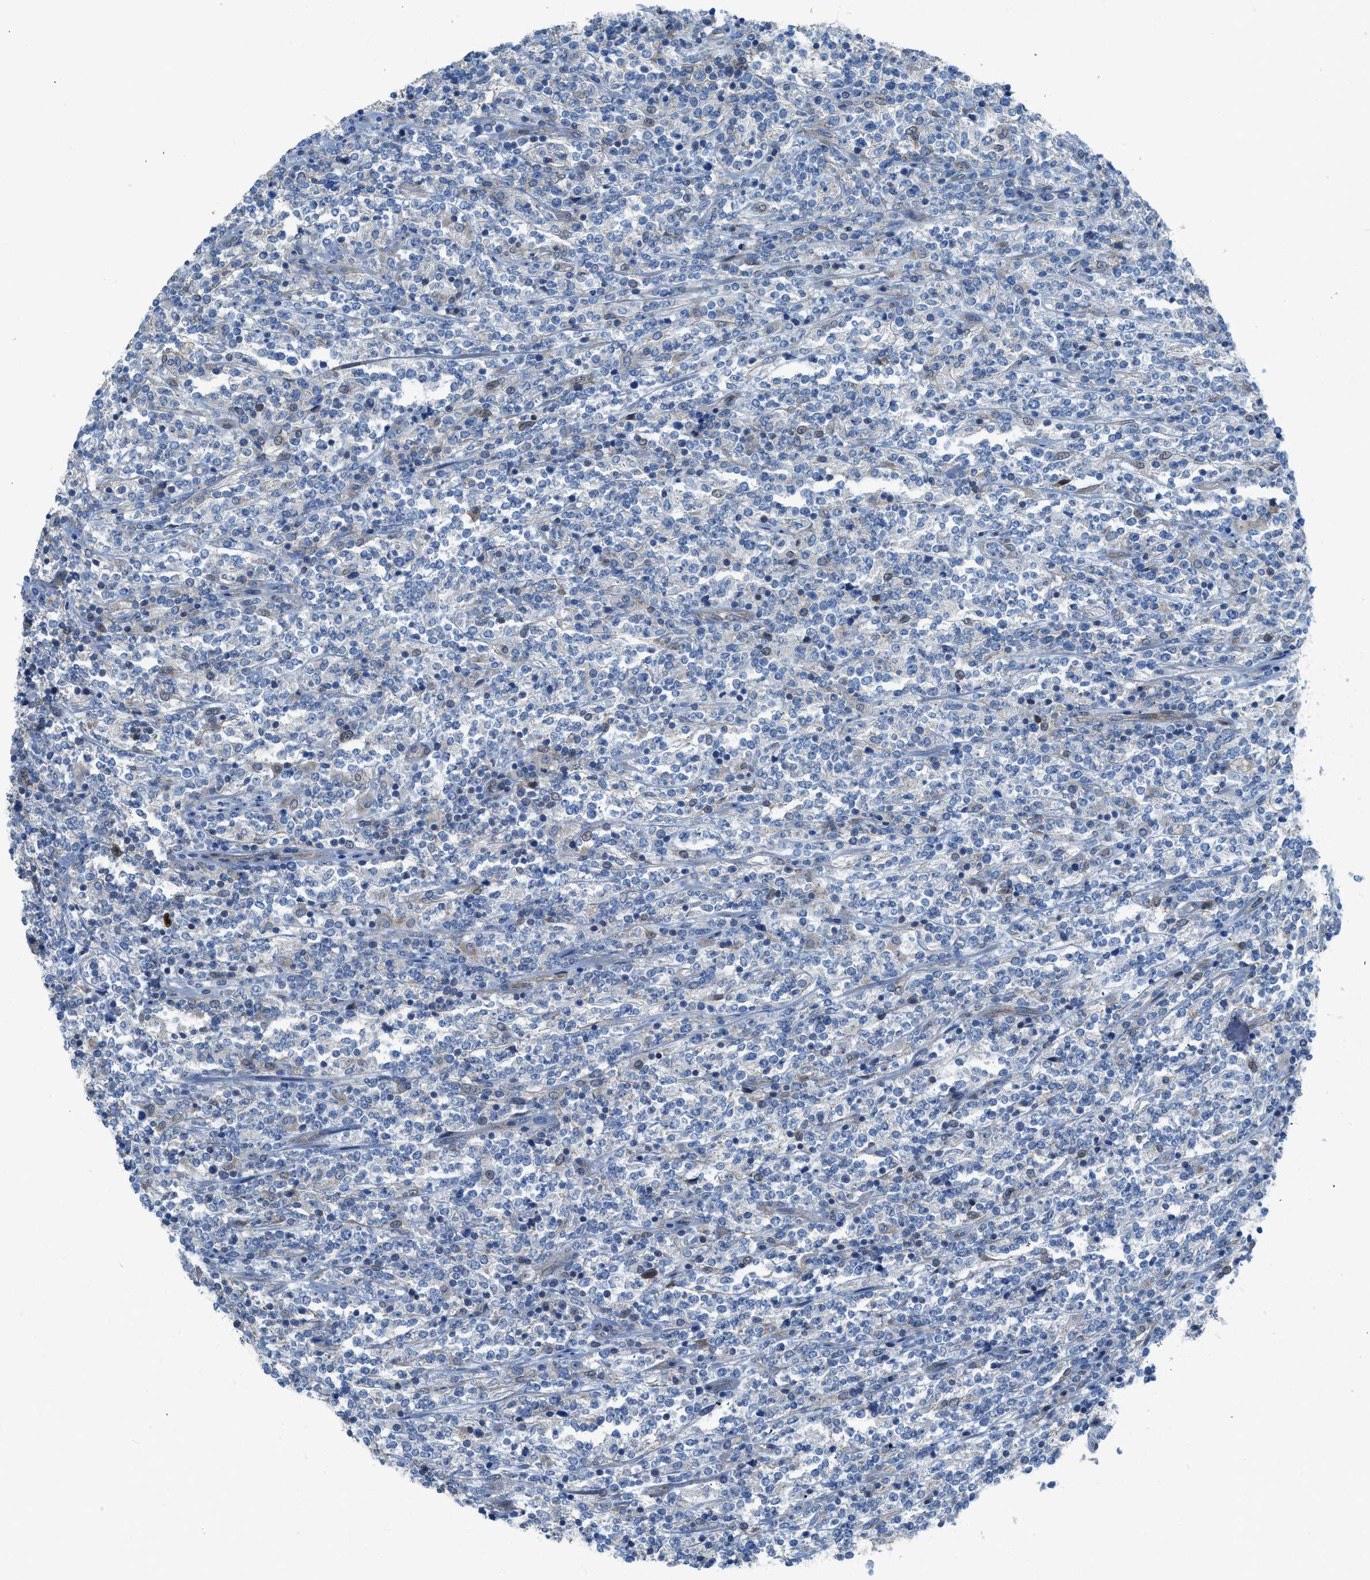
{"staining": {"intensity": "negative", "quantity": "none", "location": "none"}, "tissue": "lymphoma", "cell_type": "Tumor cells", "image_type": "cancer", "snomed": [{"axis": "morphology", "description": "Malignant lymphoma, non-Hodgkin's type, High grade"}, {"axis": "topography", "description": "Soft tissue"}], "caption": "High-grade malignant lymphoma, non-Hodgkin's type was stained to show a protein in brown. There is no significant staining in tumor cells.", "gene": "PRKN", "patient": {"sex": "male", "age": 18}}